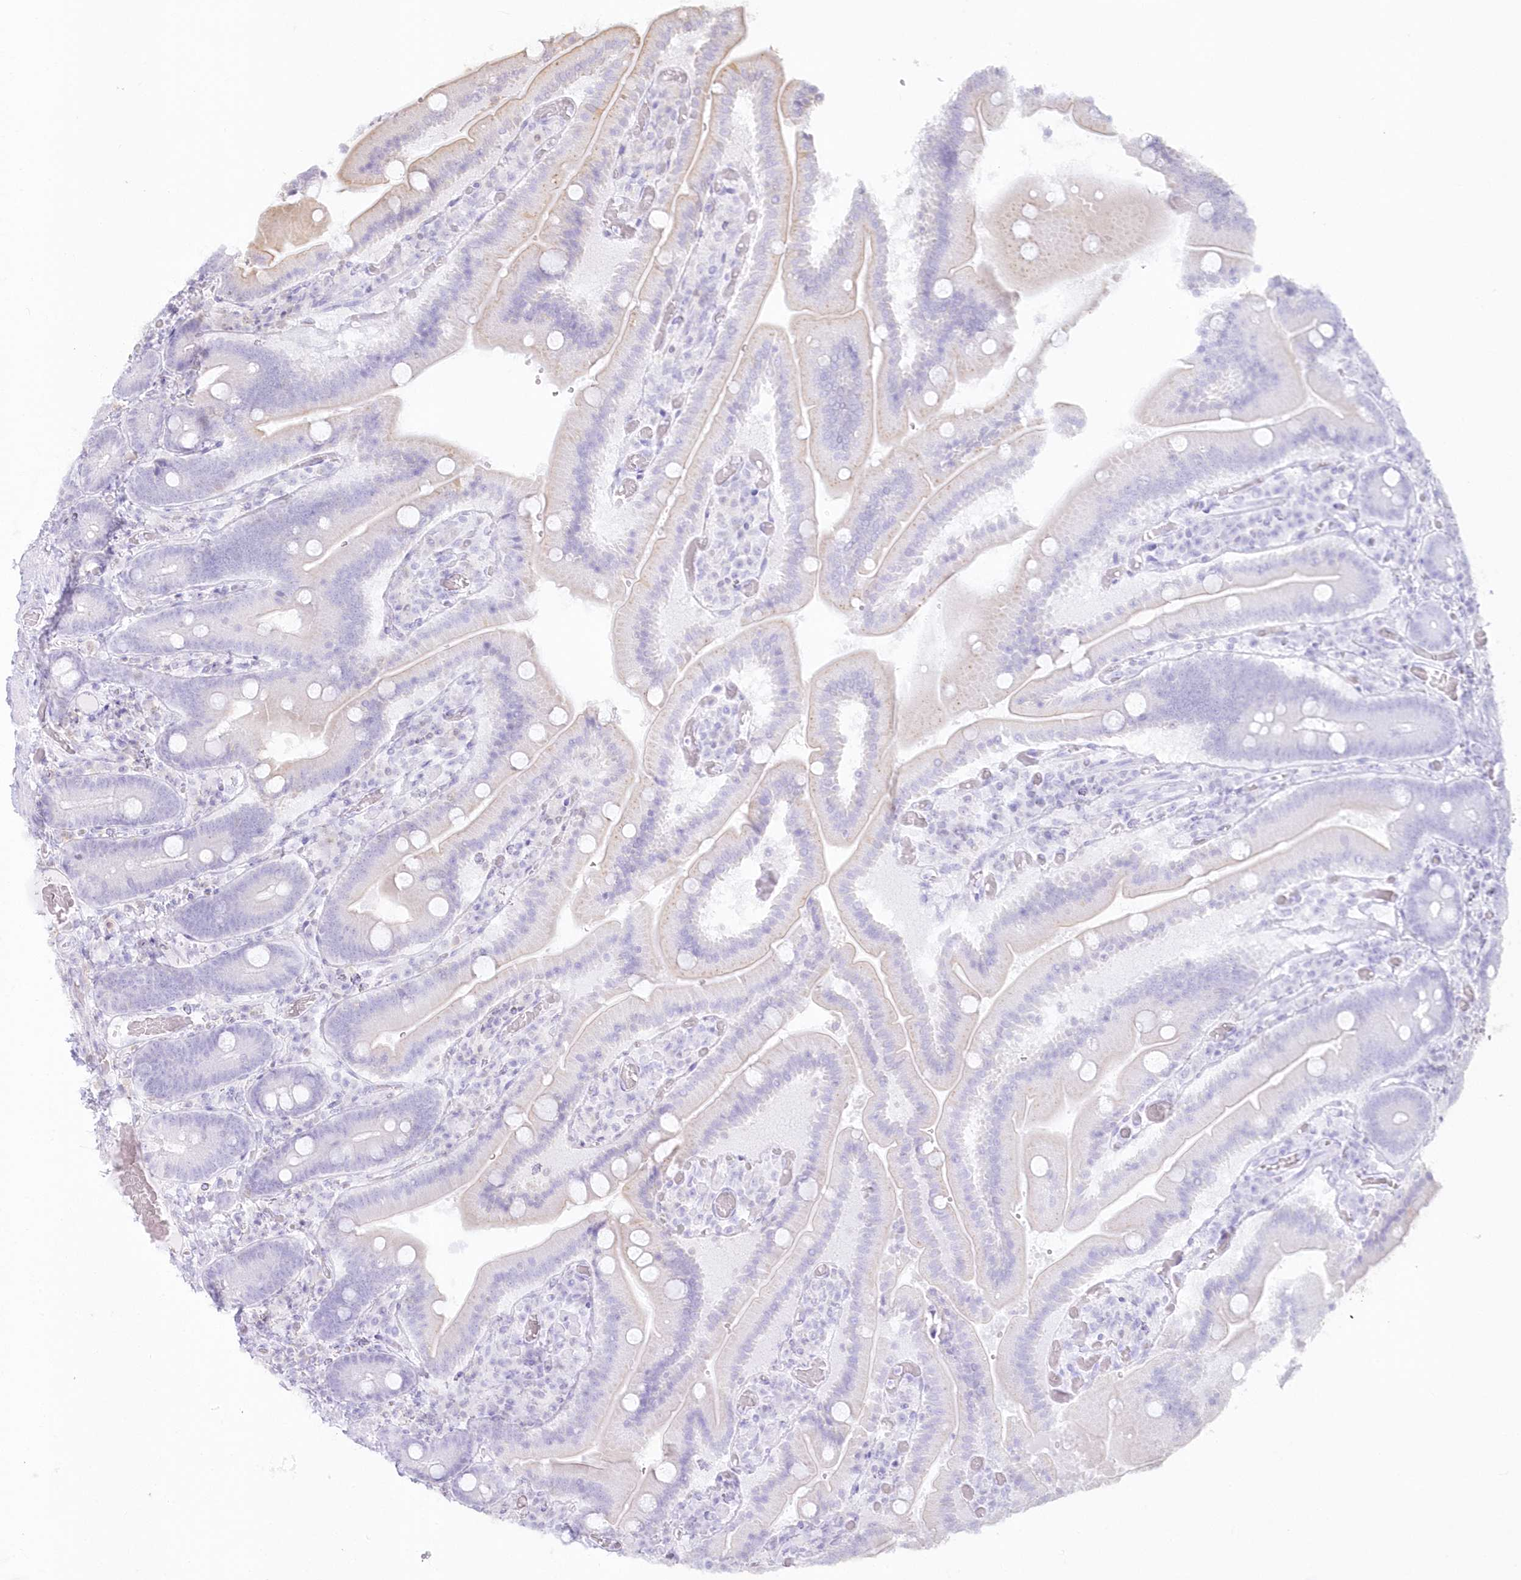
{"staining": {"intensity": "weak", "quantity": "<25%", "location": "cytoplasmic/membranous"}, "tissue": "duodenum", "cell_type": "Glandular cells", "image_type": "normal", "snomed": [{"axis": "morphology", "description": "Normal tissue, NOS"}, {"axis": "topography", "description": "Duodenum"}], "caption": "Immunohistochemistry (IHC) histopathology image of benign human duodenum stained for a protein (brown), which reveals no positivity in glandular cells.", "gene": "MTMR3", "patient": {"sex": "female", "age": 62}}